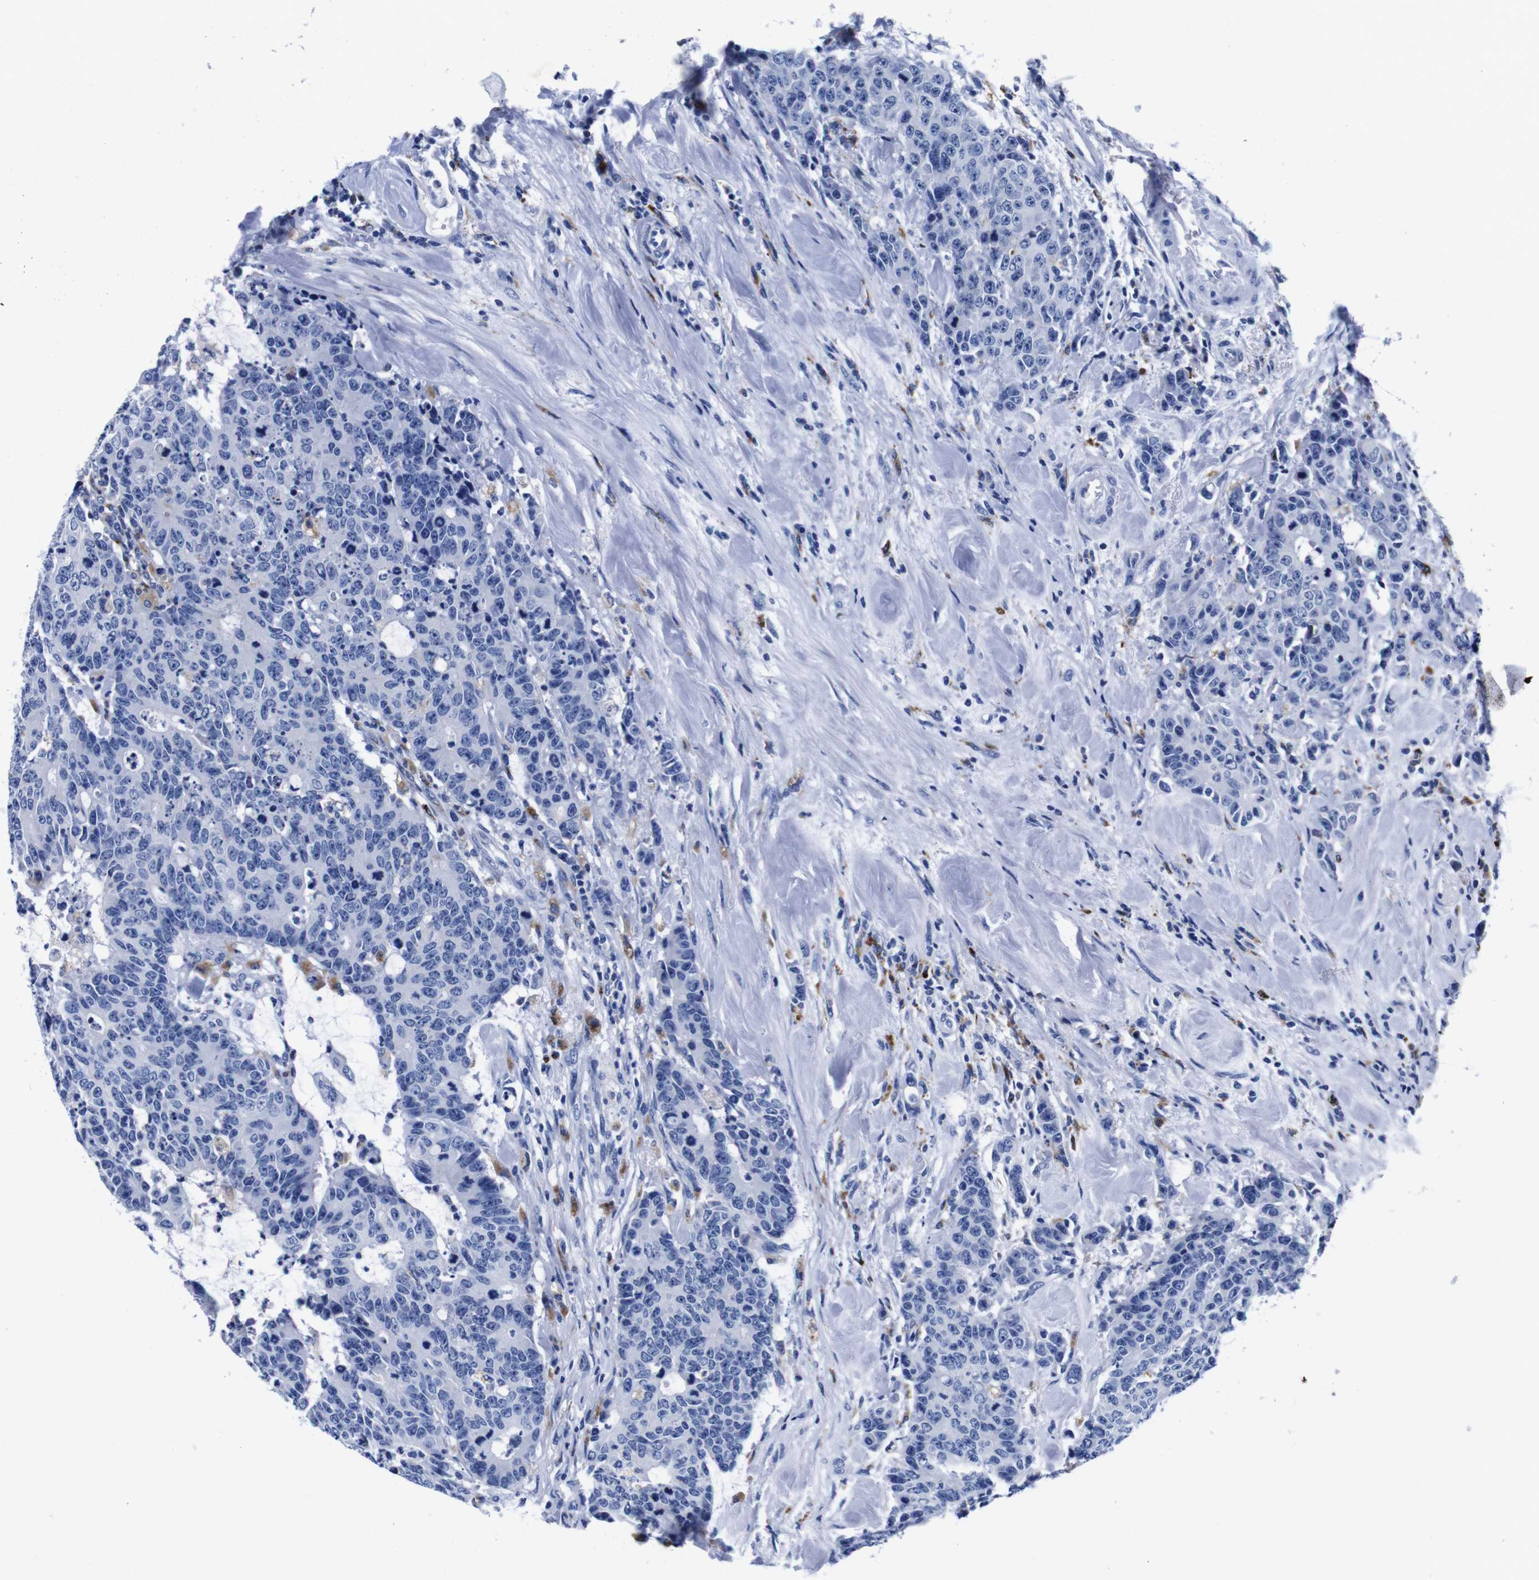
{"staining": {"intensity": "negative", "quantity": "none", "location": "none"}, "tissue": "colorectal cancer", "cell_type": "Tumor cells", "image_type": "cancer", "snomed": [{"axis": "morphology", "description": "Adenocarcinoma, NOS"}, {"axis": "topography", "description": "Colon"}], "caption": "Immunohistochemistry (IHC) histopathology image of human colorectal cancer (adenocarcinoma) stained for a protein (brown), which shows no staining in tumor cells.", "gene": "HLA-DMB", "patient": {"sex": "female", "age": 86}}